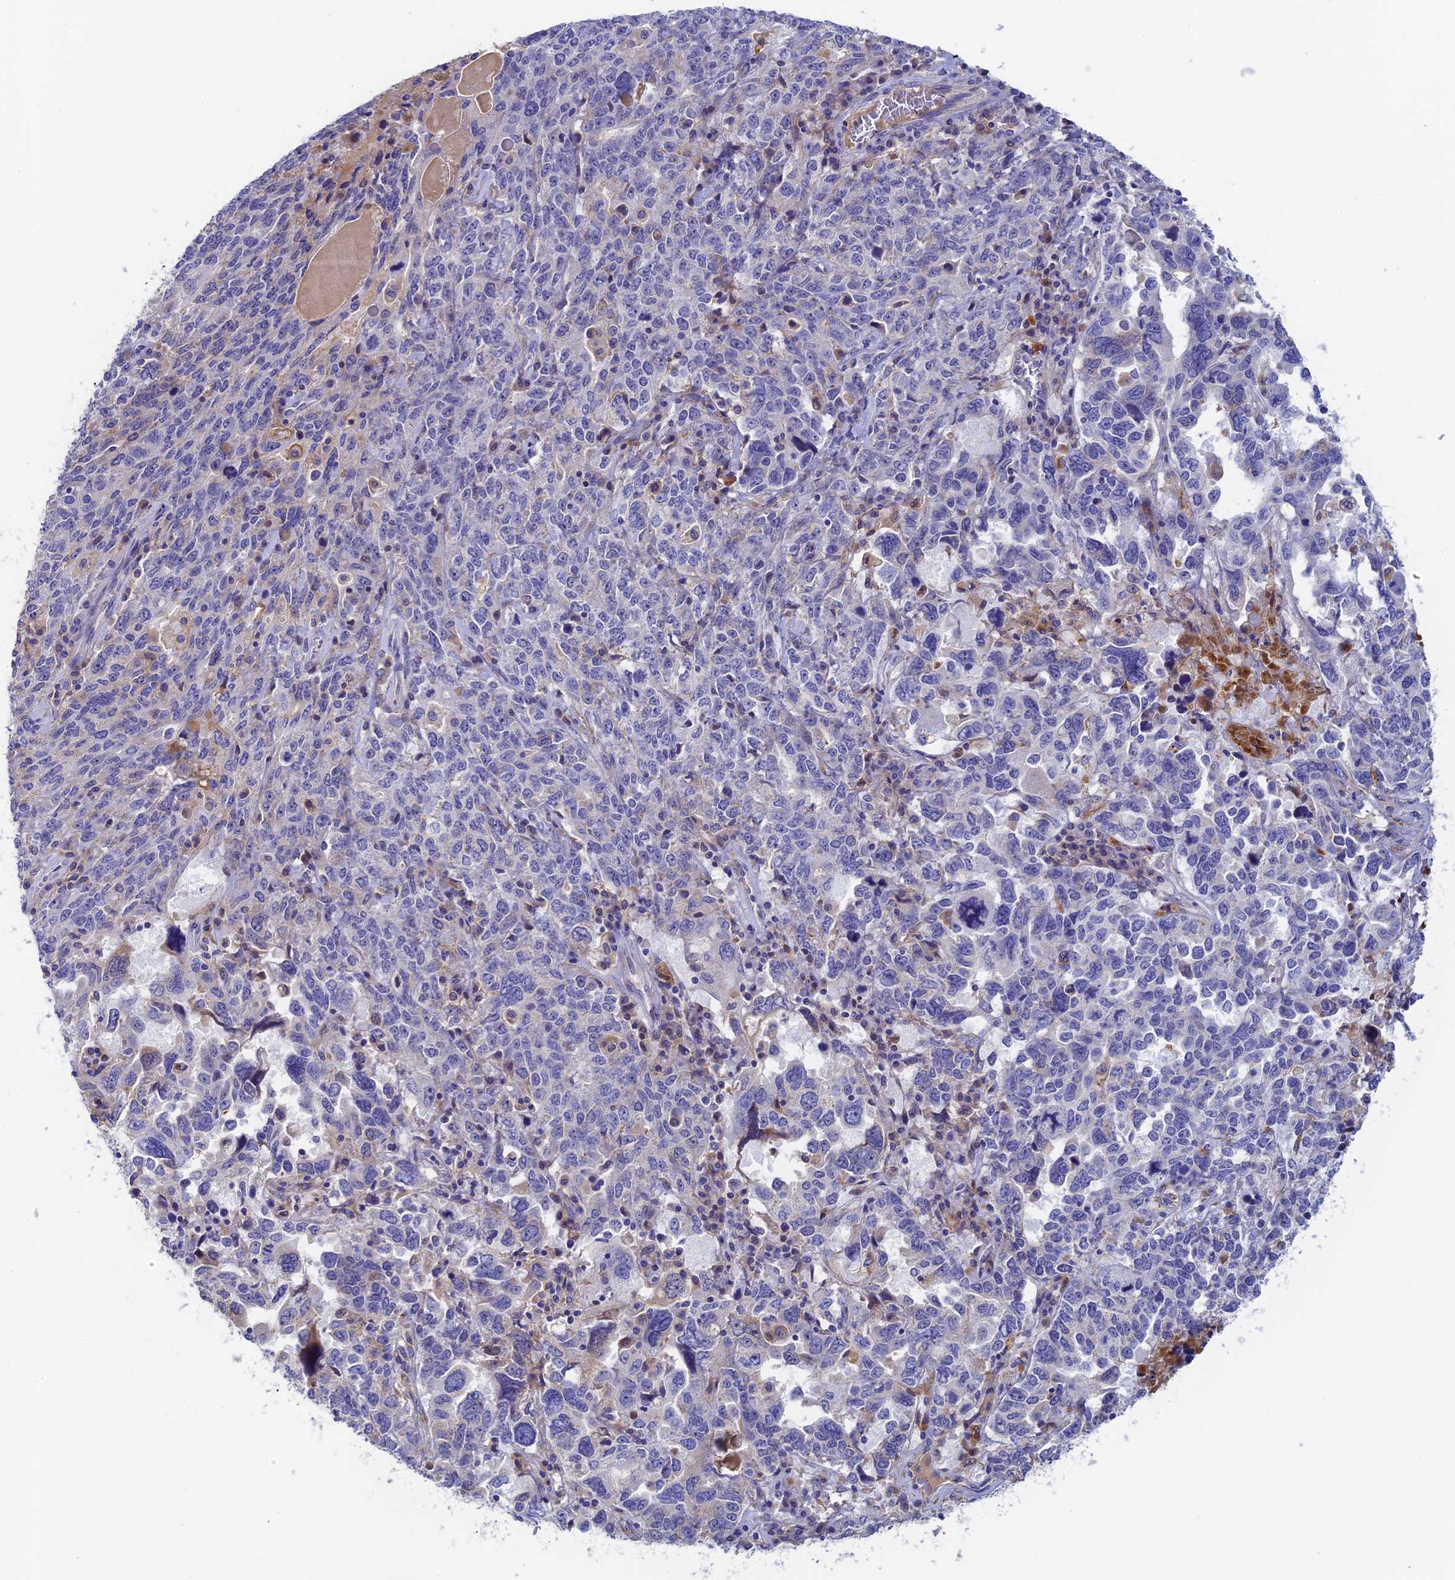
{"staining": {"intensity": "negative", "quantity": "none", "location": "none"}, "tissue": "ovarian cancer", "cell_type": "Tumor cells", "image_type": "cancer", "snomed": [{"axis": "morphology", "description": "Carcinoma, endometroid"}, {"axis": "topography", "description": "Ovary"}], "caption": "There is no significant expression in tumor cells of ovarian cancer (endometroid carcinoma).", "gene": "RPGRIP1L", "patient": {"sex": "female", "age": 62}}